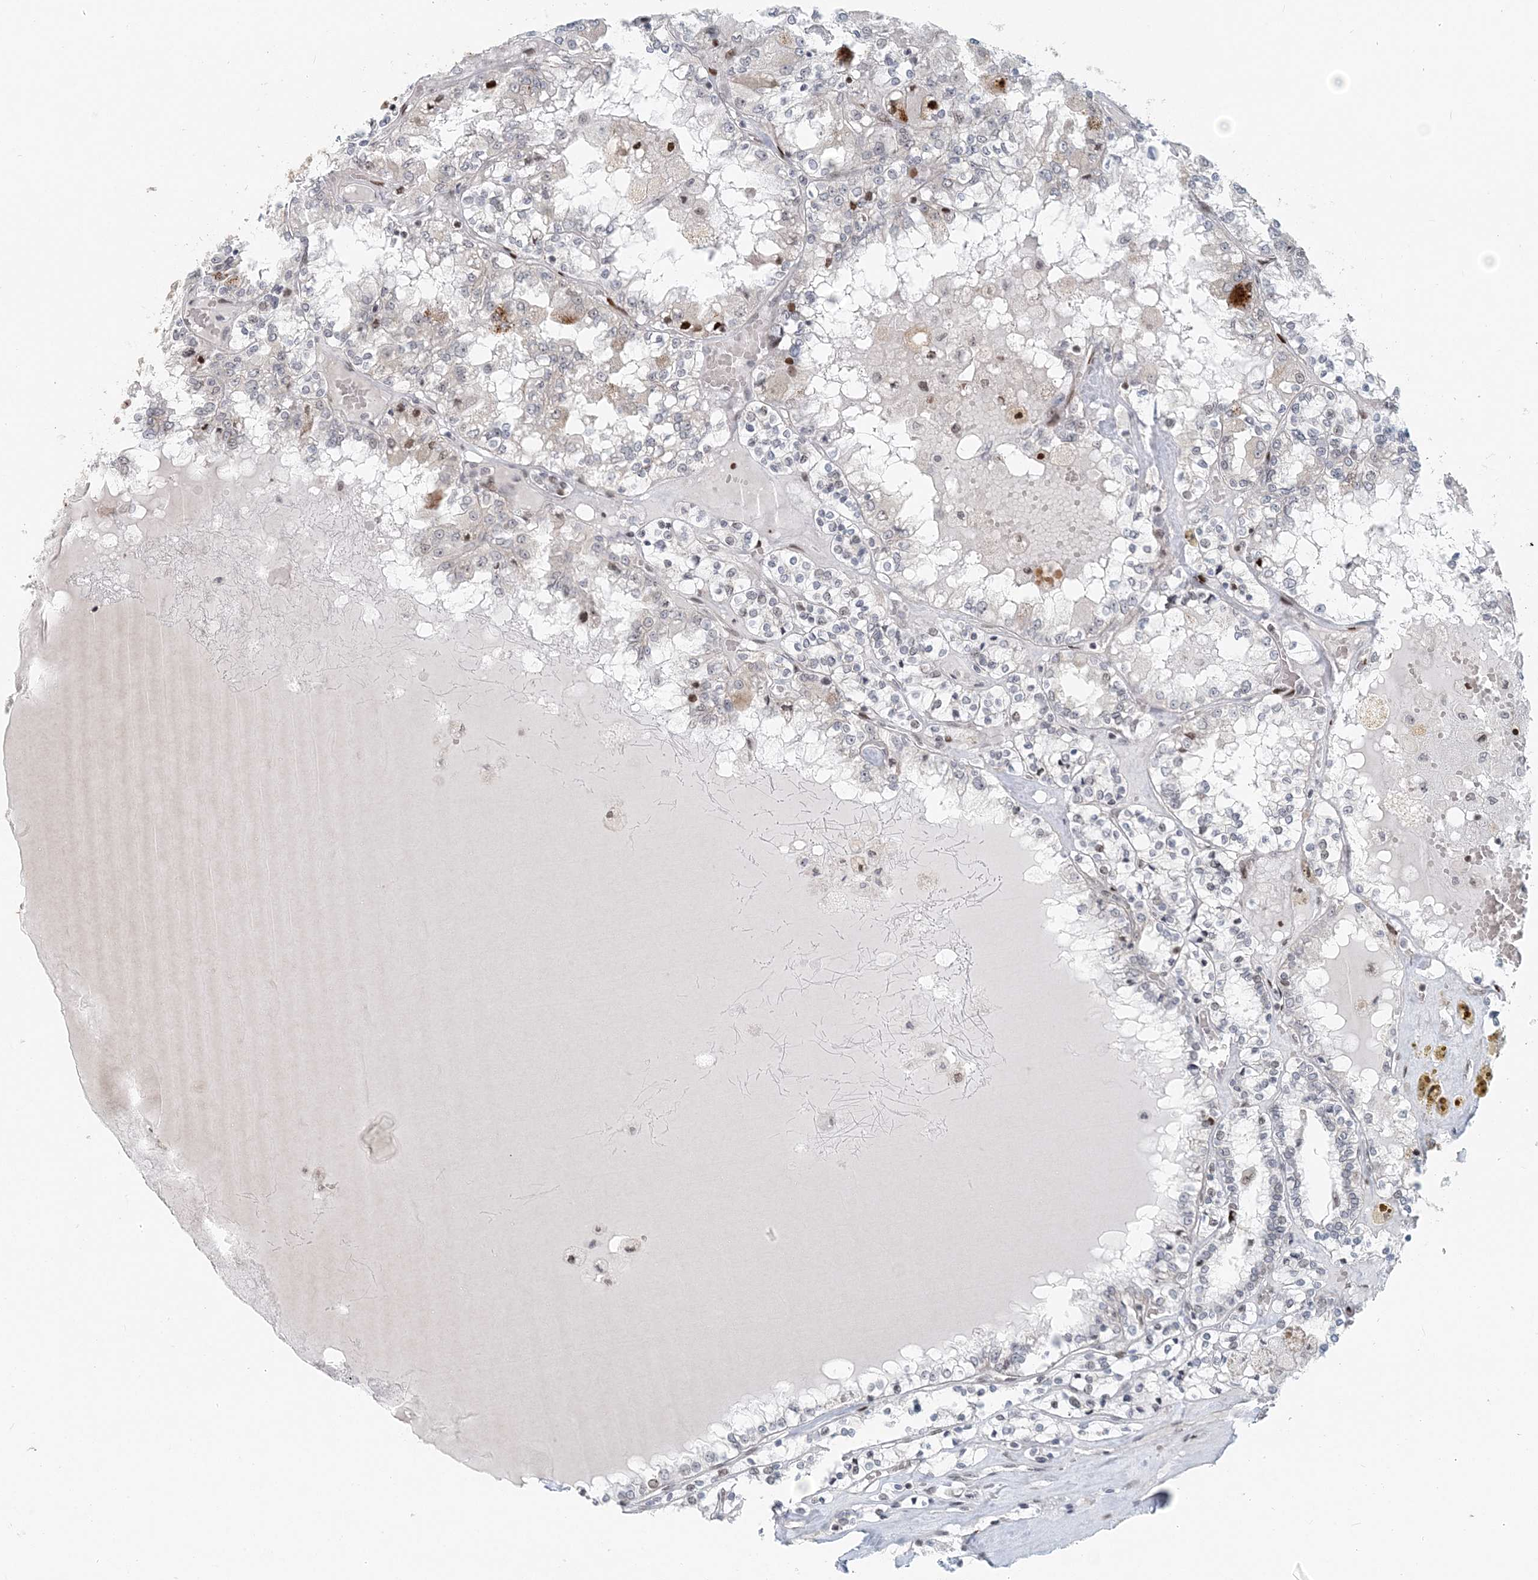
{"staining": {"intensity": "negative", "quantity": "none", "location": "none"}, "tissue": "renal cancer", "cell_type": "Tumor cells", "image_type": "cancer", "snomed": [{"axis": "morphology", "description": "Adenocarcinoma, NOS"}, {"axis": "topography", "description": "Kidney"}], "caption": "There is no significant expression in tumor cells of renal cancer (adenocarcinoma). (DAB immunohistochemistry with hematoxylin counter stain).", "gene": "BAZ1B", "patient": {"sex": "female", "age": 56}}